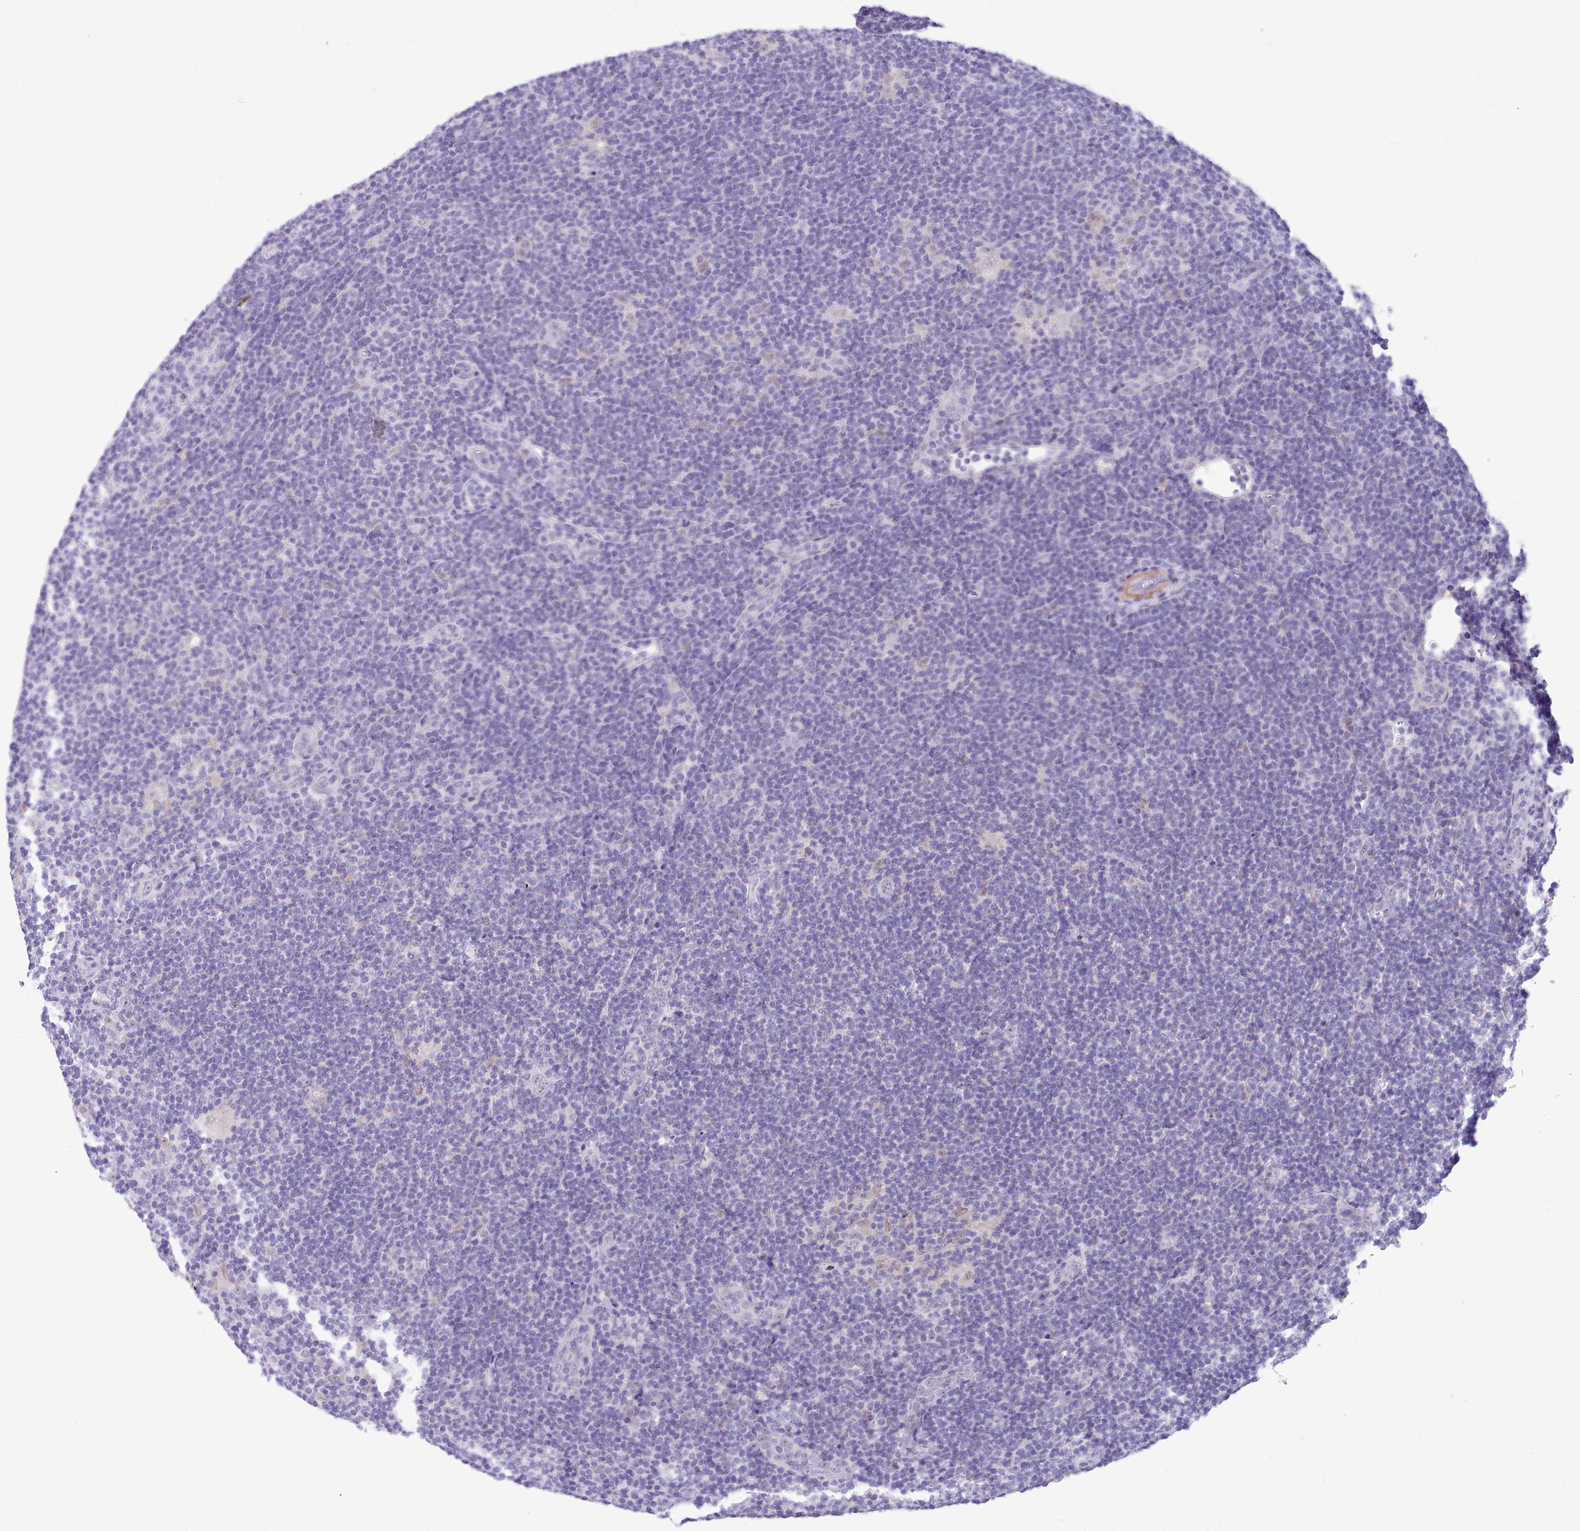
{"staining": {"intensity": "negative", "quantity": "none", "location": "none"}, "tissue": "lymphoma", "cell_type": "Tumor cells", "image_type": "cancer", "snomed": [{"axis": "morphology", "description": "Hodgkin's disease, NOS"}, {"axis": "topography", "description": "Lymph node"}], "caption": "A photomicrograph of Hodgkin's disease stained for a protein demonstrates no brown staining in tumor cells.", "gene": "LRRC37A", "patient": {"sex": "female", "age": 57}}